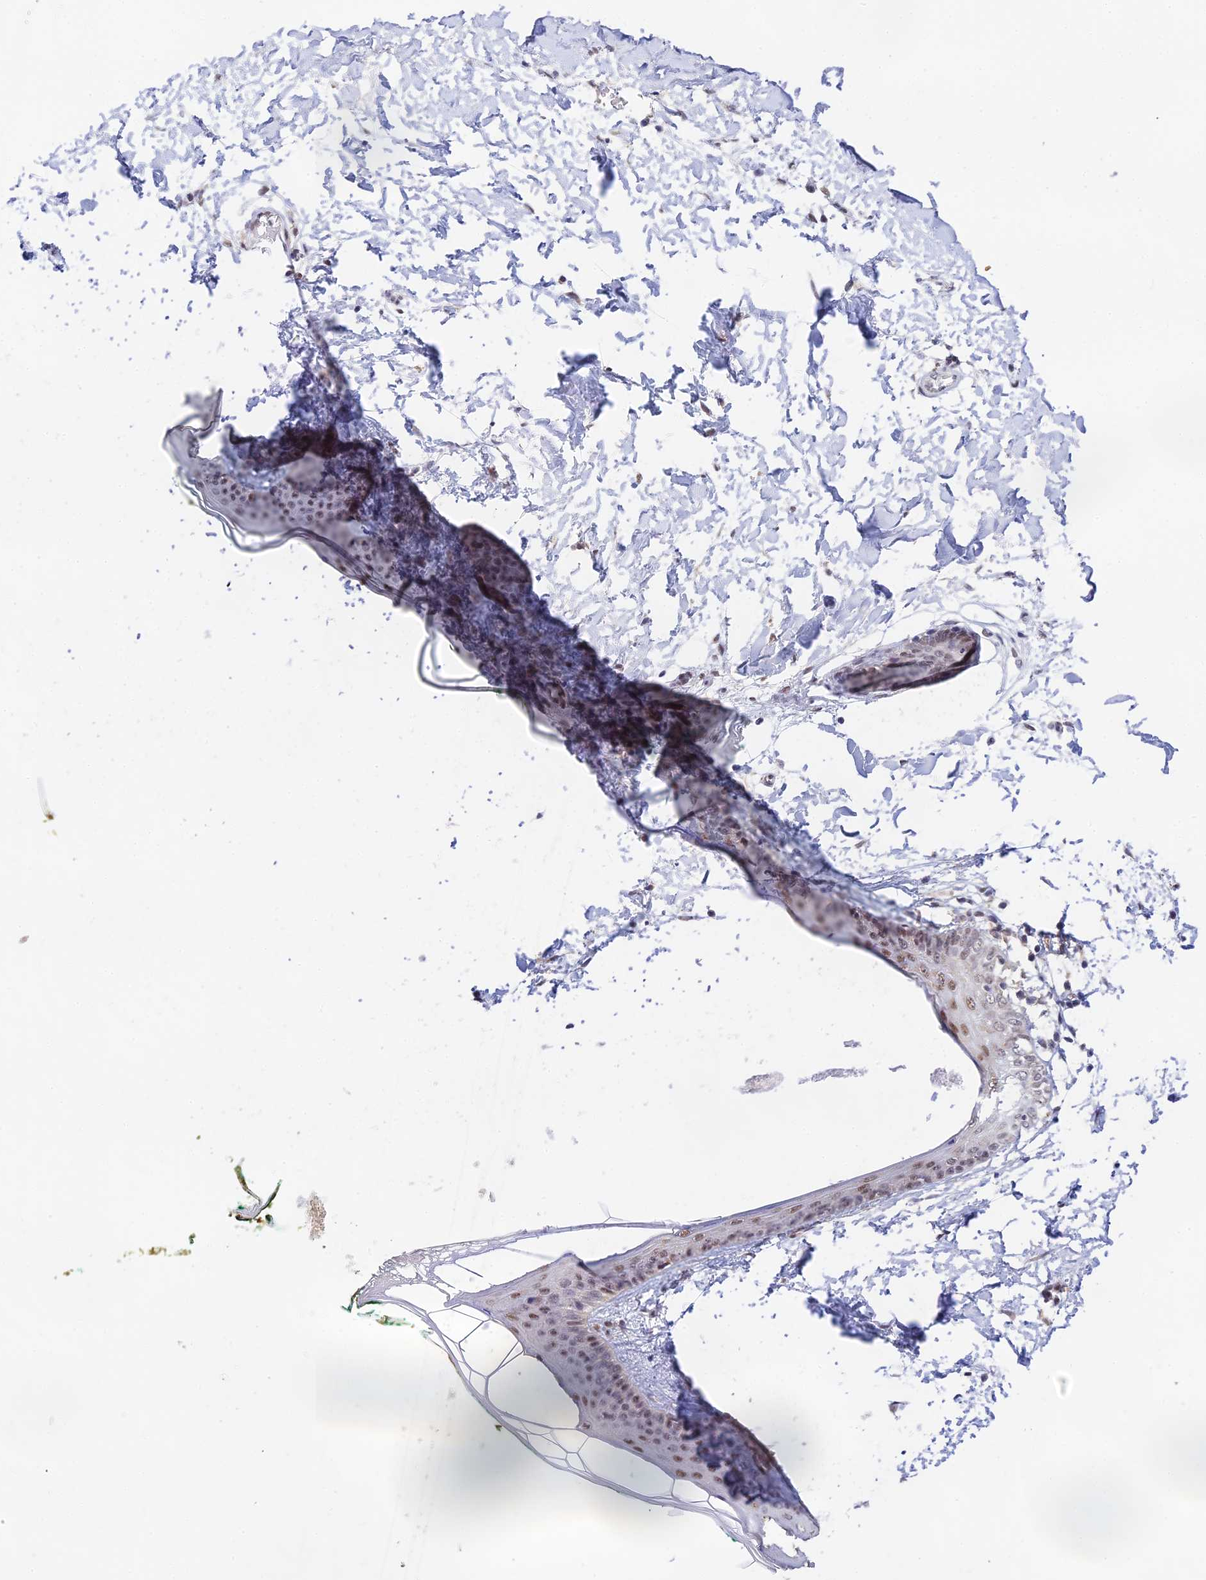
{"staining": {"intensity": "moderate", "quantity": ">75%", "location": "nuclear"}, "tissue": "skin", "cell_type": "Fibroblasts", "image_type": "normal", "snomed": [{"axis": "morphology", "description": "Normal tissue, NOS"}, {"axis": "topography", "description": "Skin"}], "caption": "Moderate nuclear protein staining is identified in approximately >75% of fibroblasts in skin. (IHC, brightfield microscopy, high magnification).", "gene": "C2orf49", "patient": {"sex": "female", "age": 34}}